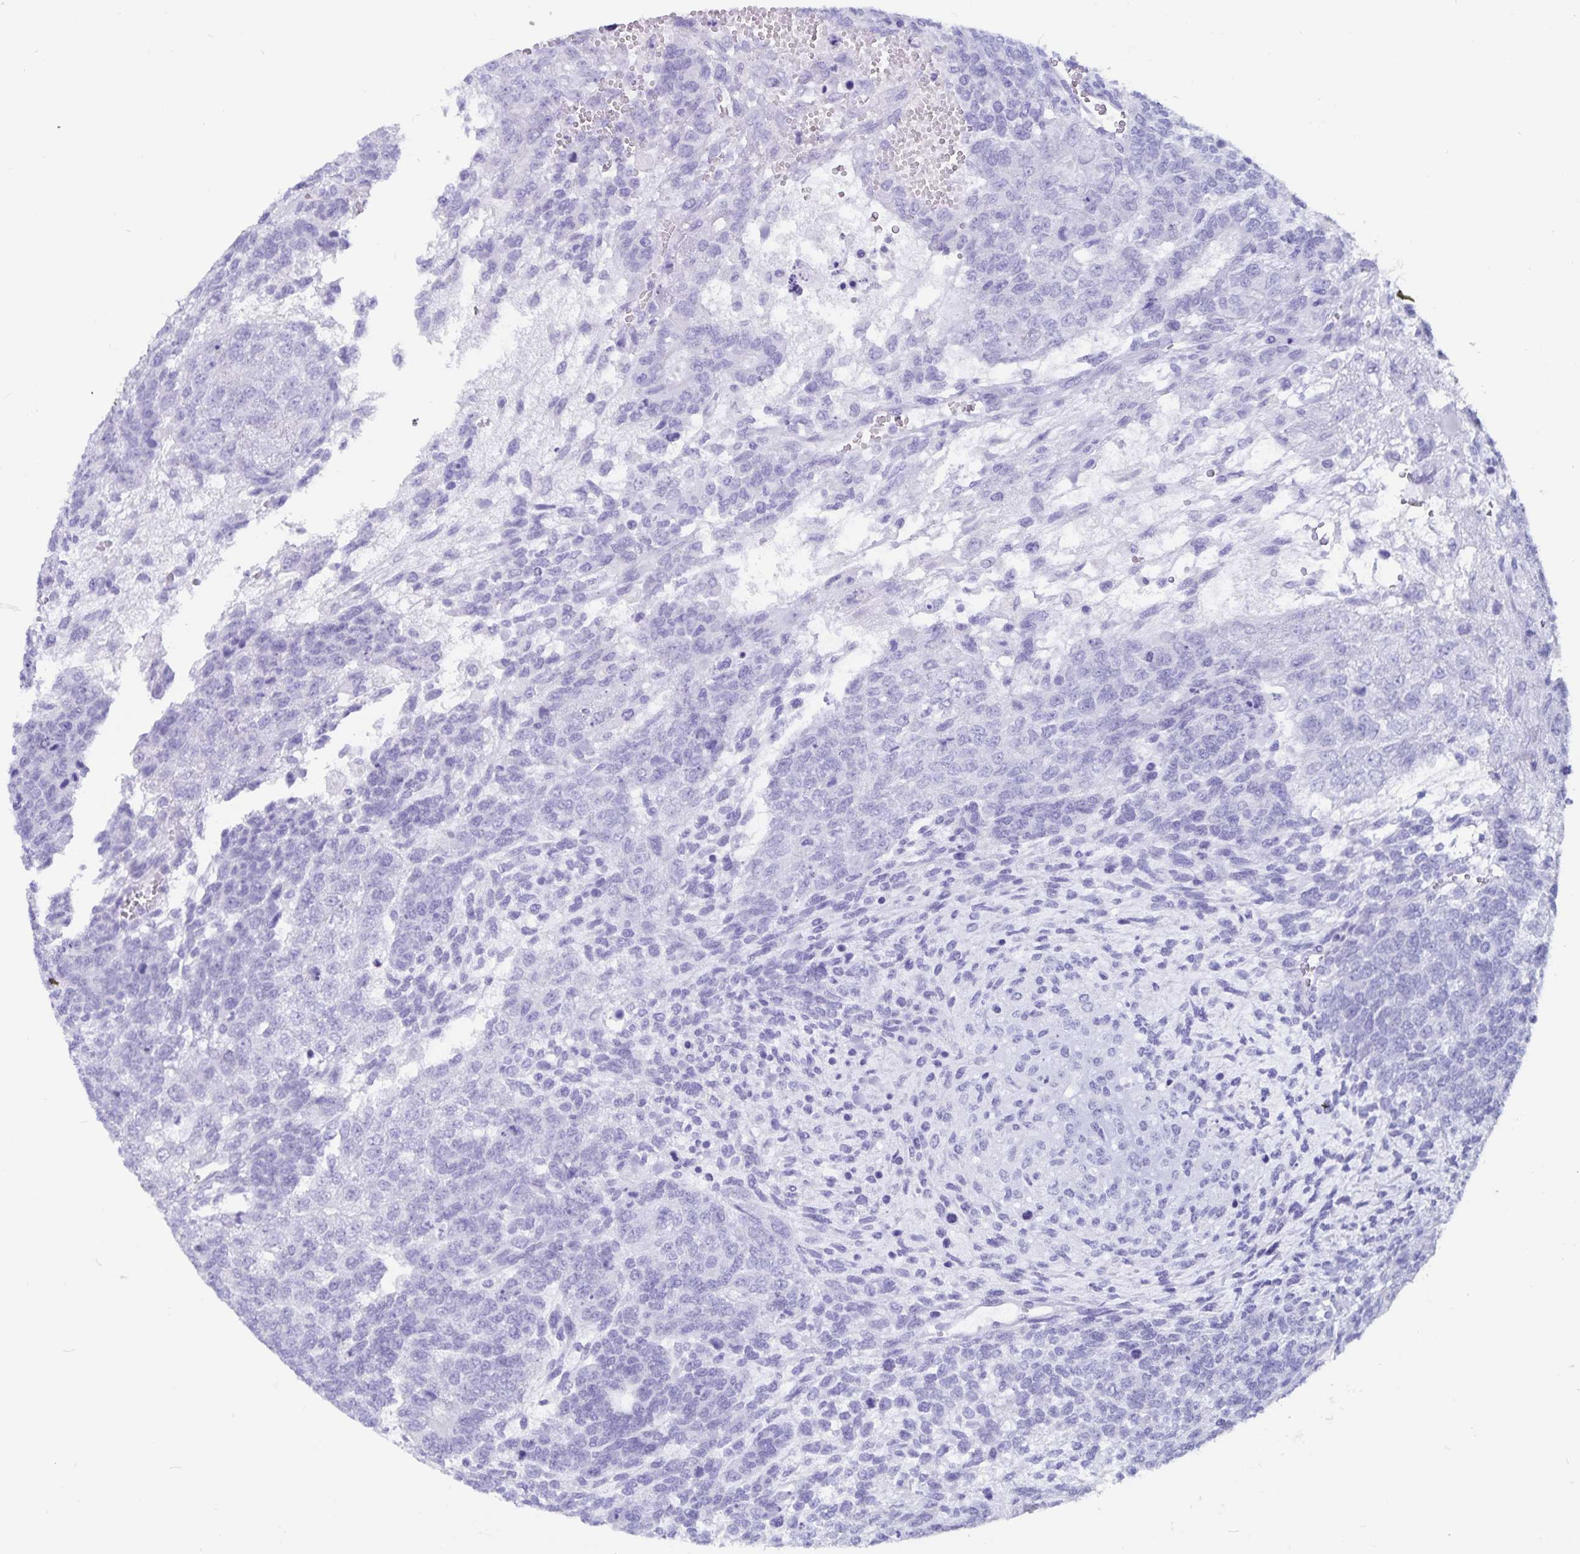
{"staining": {"intensity": "negative", "quantity": "none", "location": "none"}, "tissue": "testis cancer", "cell_type": "Tumor cells", "image_type": "cancer", "snomed": [{"axis": "morphology", "description": "Normal tissue, NOS"}, {"axis": "morphology", "description": "Carcinoma, Embryonal, NOS"}, {"axis": "topography", "description": "Testis"}, {"axis": "topography", "description": "Epididymis"}], "caption": "Tumor cells show no significant staining in testis cancer.", "gene": "GPR137", "patient": {"sex": "male", "age": 23}}